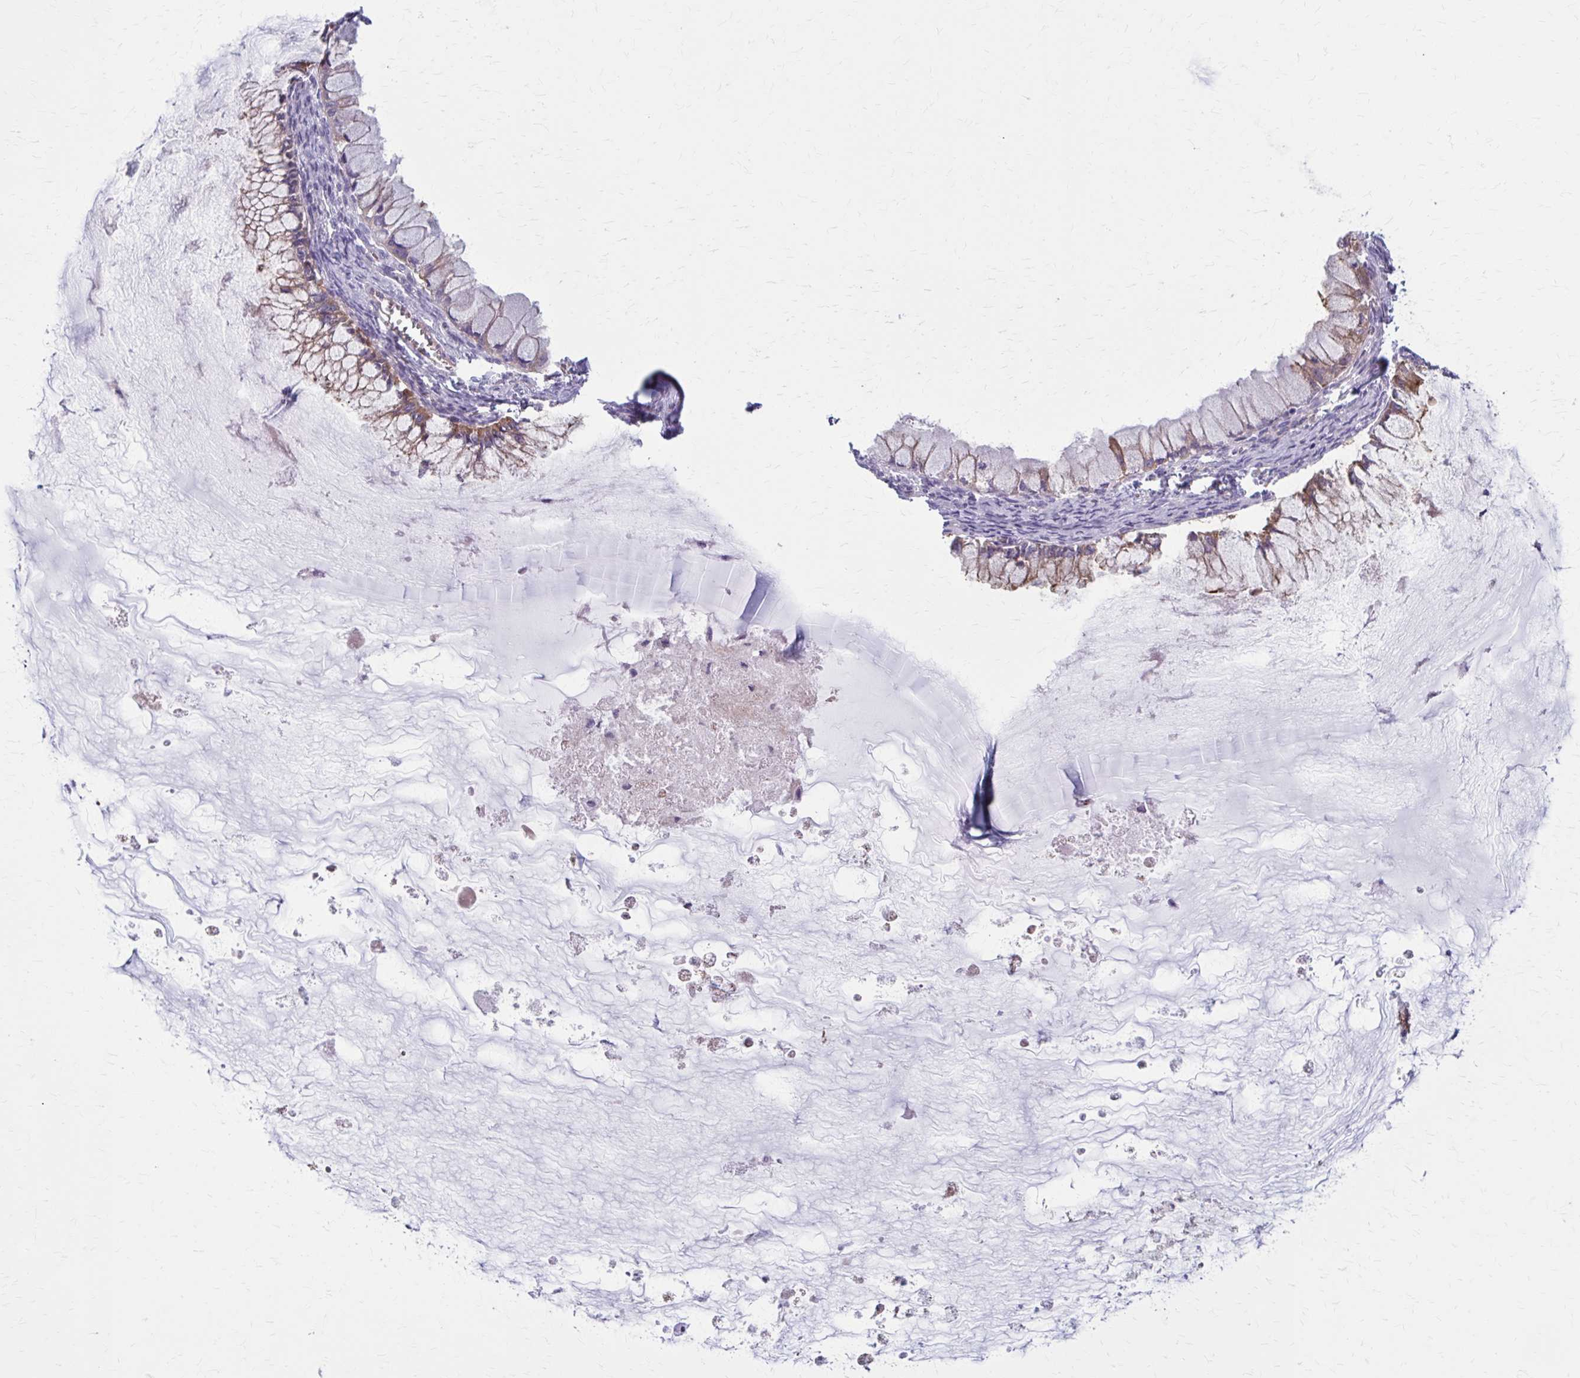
{"staining": {"intensity": "moderate", "quantity": "25%-75%", "location": "cytoplasmic/membranous"}, "tissue": "ovarian cancer", "cell_type": "Tumor cells", "image_type": "cancer", "snomed": [{"axis": "morphology", "description": "Cystadenocarcinoma, mucinous, NOS"}, {"axis": "topography", "description": "Ovary"}], "caption": "Protein analysis of ovarian cancer (mucinous cystadenocarcinoma) tissue reveals moderate cytoplasmic/membranous expression in approximately 25%-75% of tumor cells.", "gene": "ZDHHC7", "patient": {"sex": "female", "age": 34}}